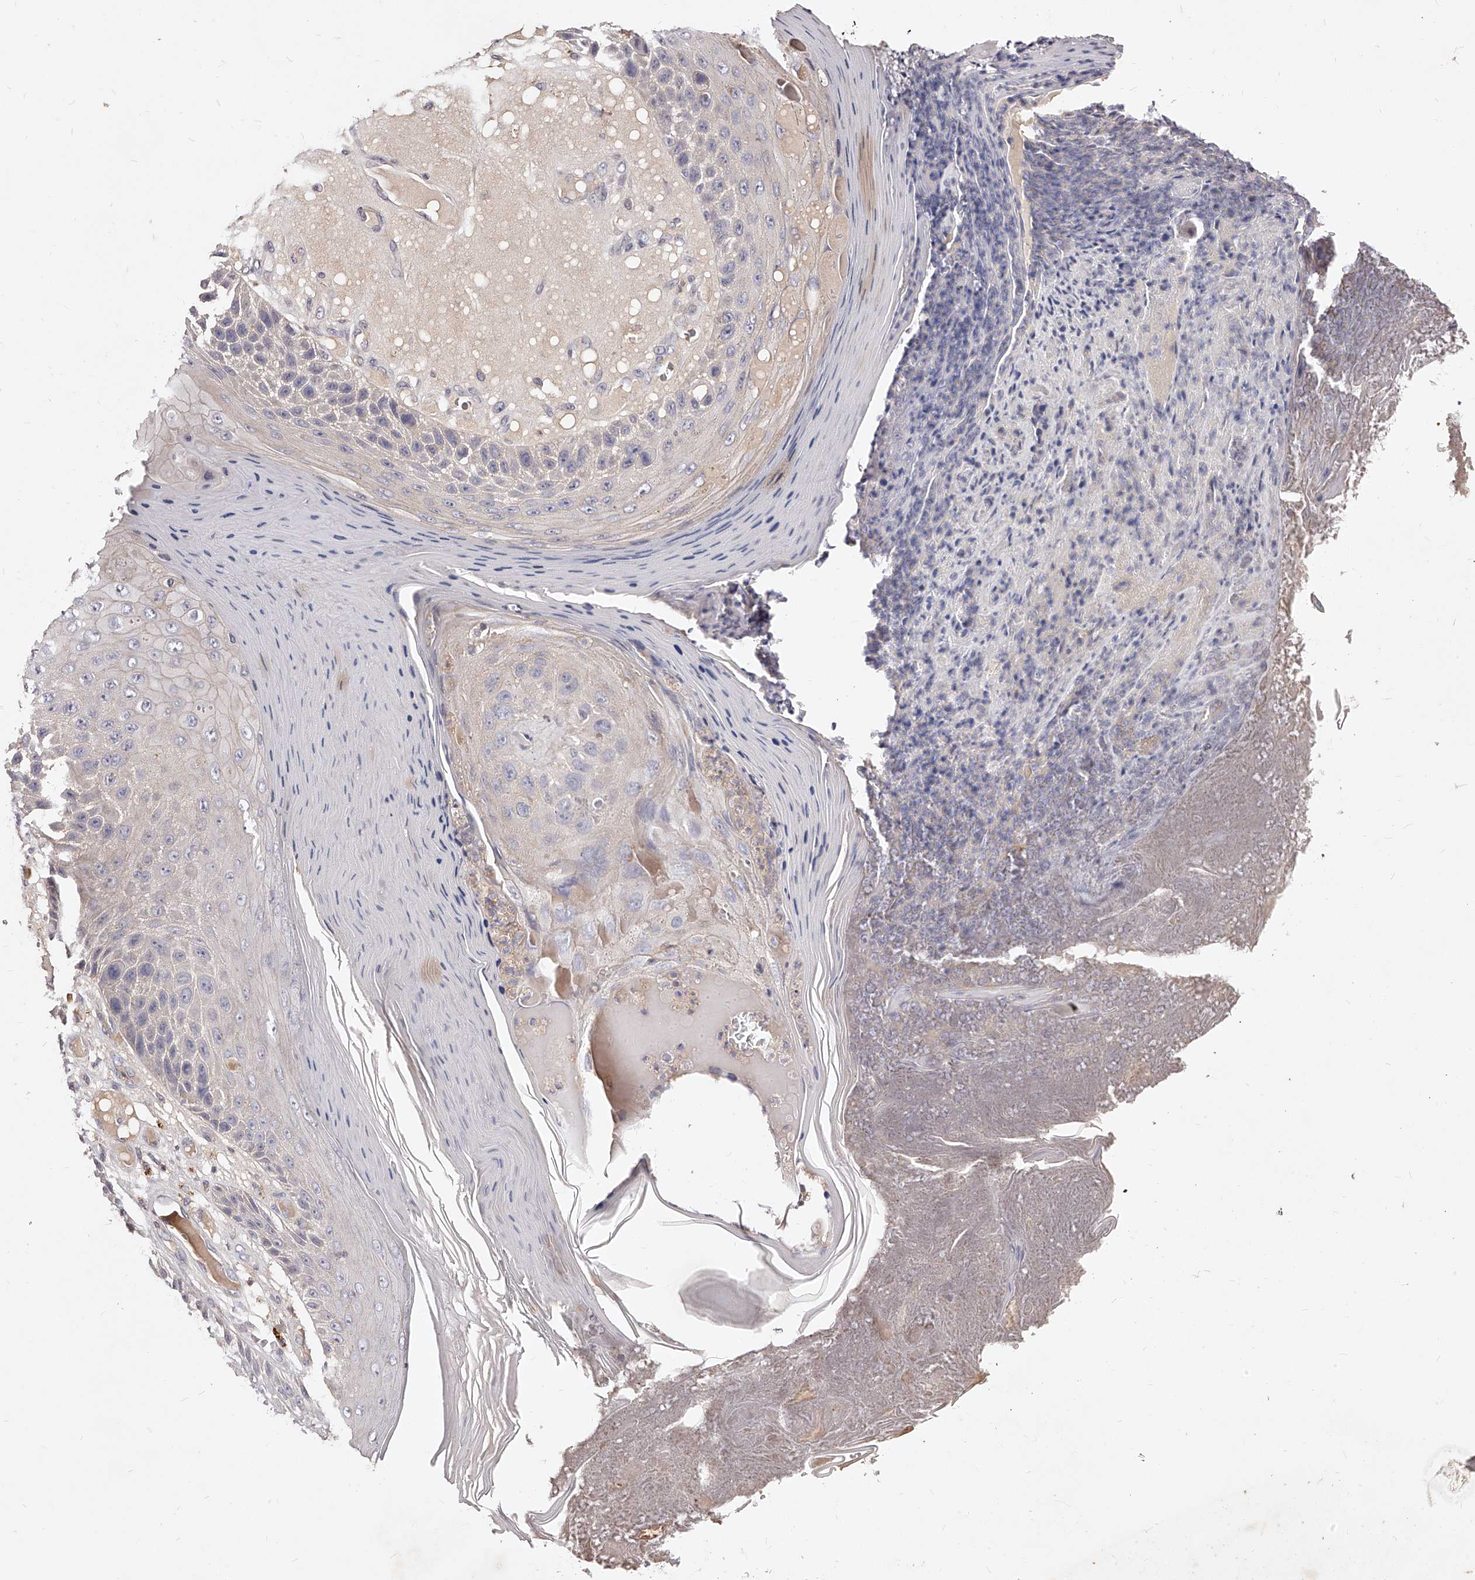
{"staining": {"intensity": "negative", "quantity": "none", "location": "none"}, "tissue": "skin cancer", "cell_type": "Tumor cells", "image_type": "cancer", "snomed": [{"axis": "morphology", "description": "Squamous cell carcinoma, NOS"}, {"axis": "topography", "description": "Skin"}], "caption": "Skin cancer (squamous cell carcinoma) was stained to show a protein in brown. There is no significant positivity in tumor cells. (DAB (3,3'-diaminobenzidine) immunohistochemistry (IHC) with hematoxylin counter stain).", "gene": "PHACTR1", "patient": {"sex": "female", "age": 88}}